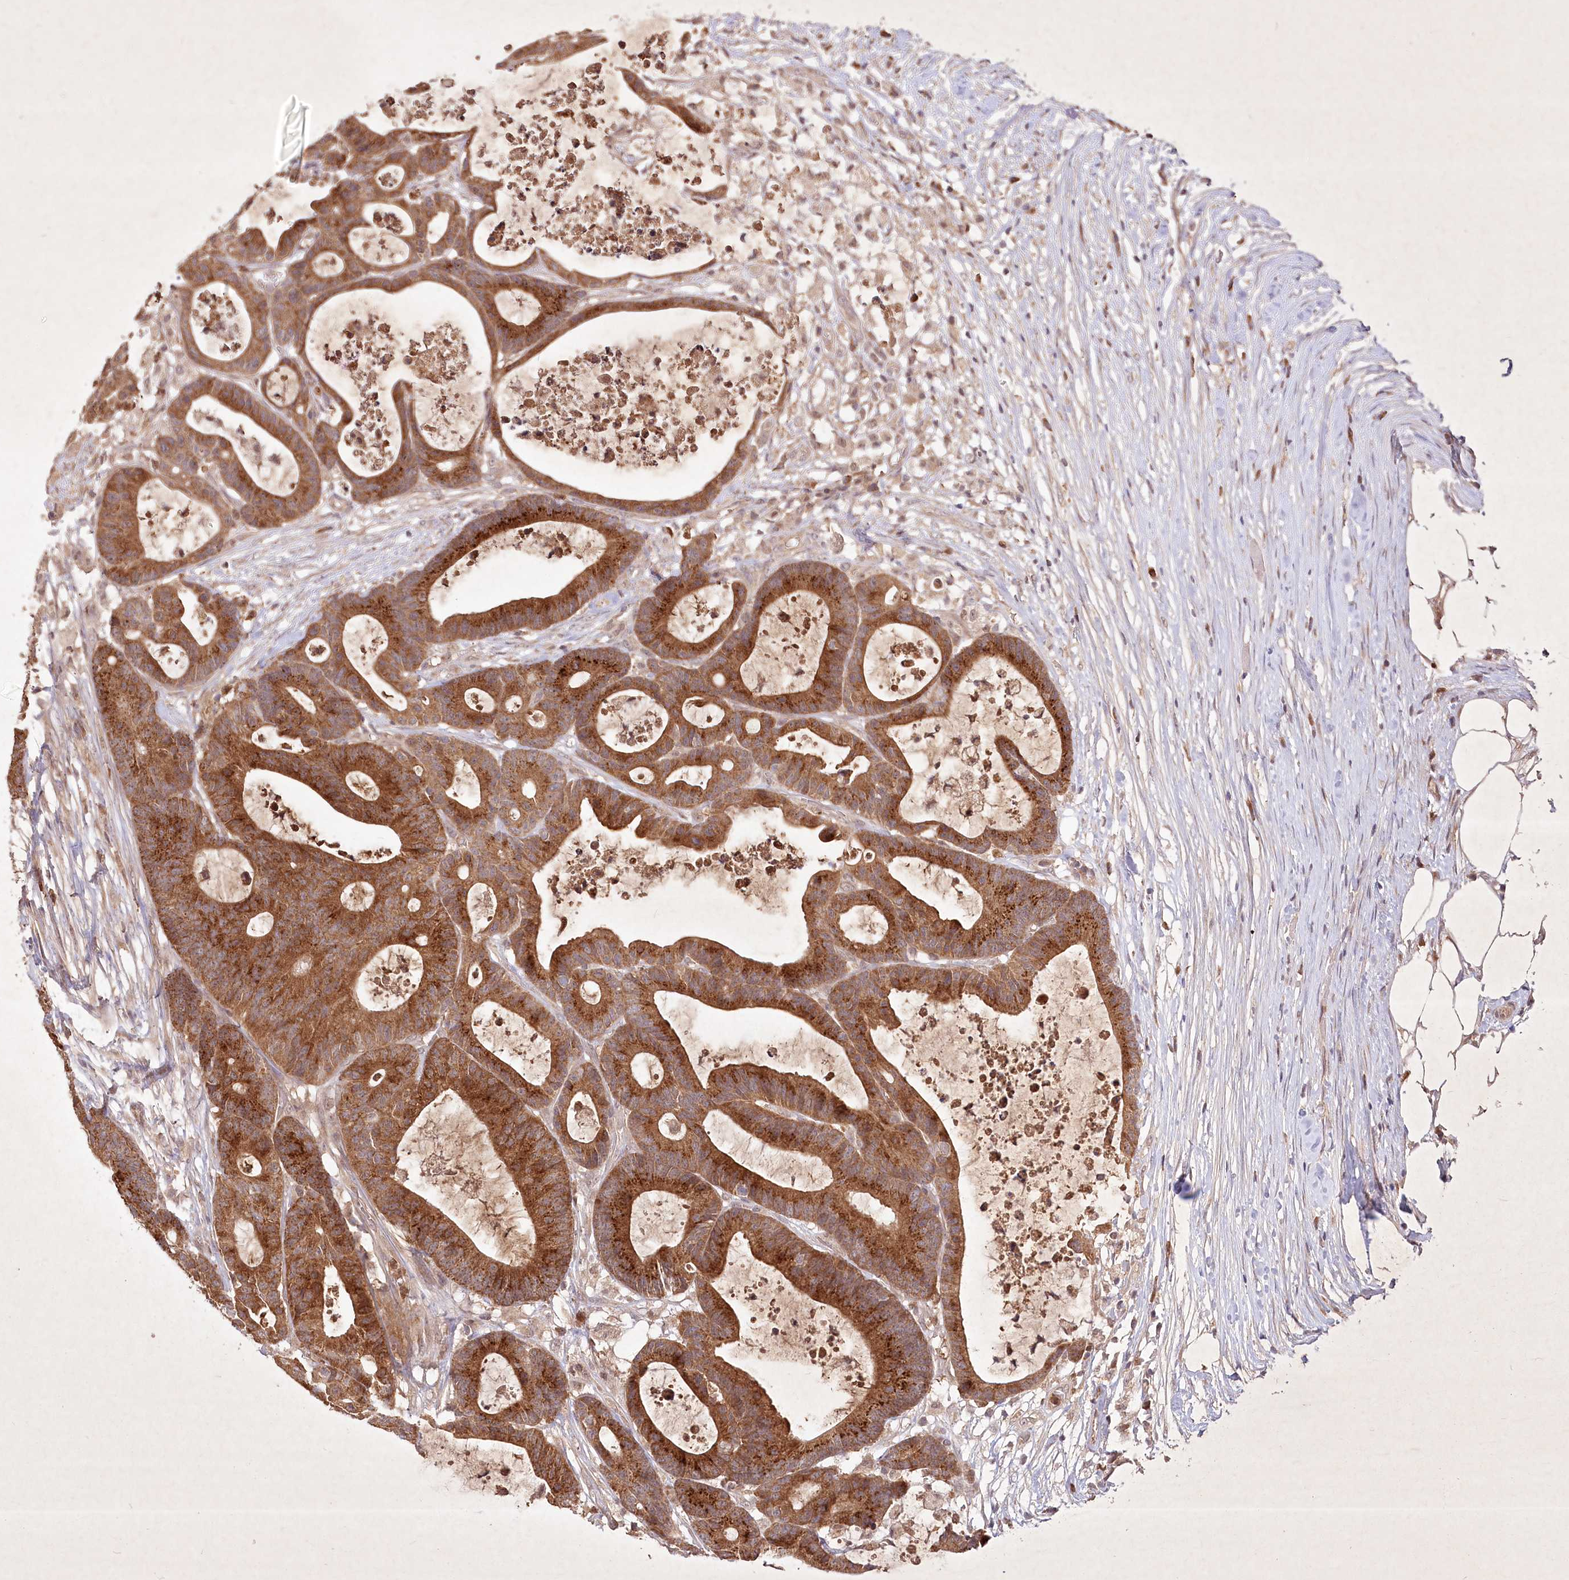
{"staining": {"intensity": "strong", "quantity": ">75%", "location": "cytoplasmic/membranous"}, "tissue": "colorectal cancer", "cell_type": "Tumor cells", "image_type": "cancer", "snomed": [{"axis": "morphology", "description": "Adenocarcinoma, NOS"}, {"axis": "topography", "description": "Colon"}], "caption": "This is an image of IHC staining of colorectal adenocarcinoma, which shows strong positivity in the cytoplasmic/membranous of tumor cells.", "gene": "IRAK1BP1", "patient": {"sex": "female", "age": 84}}